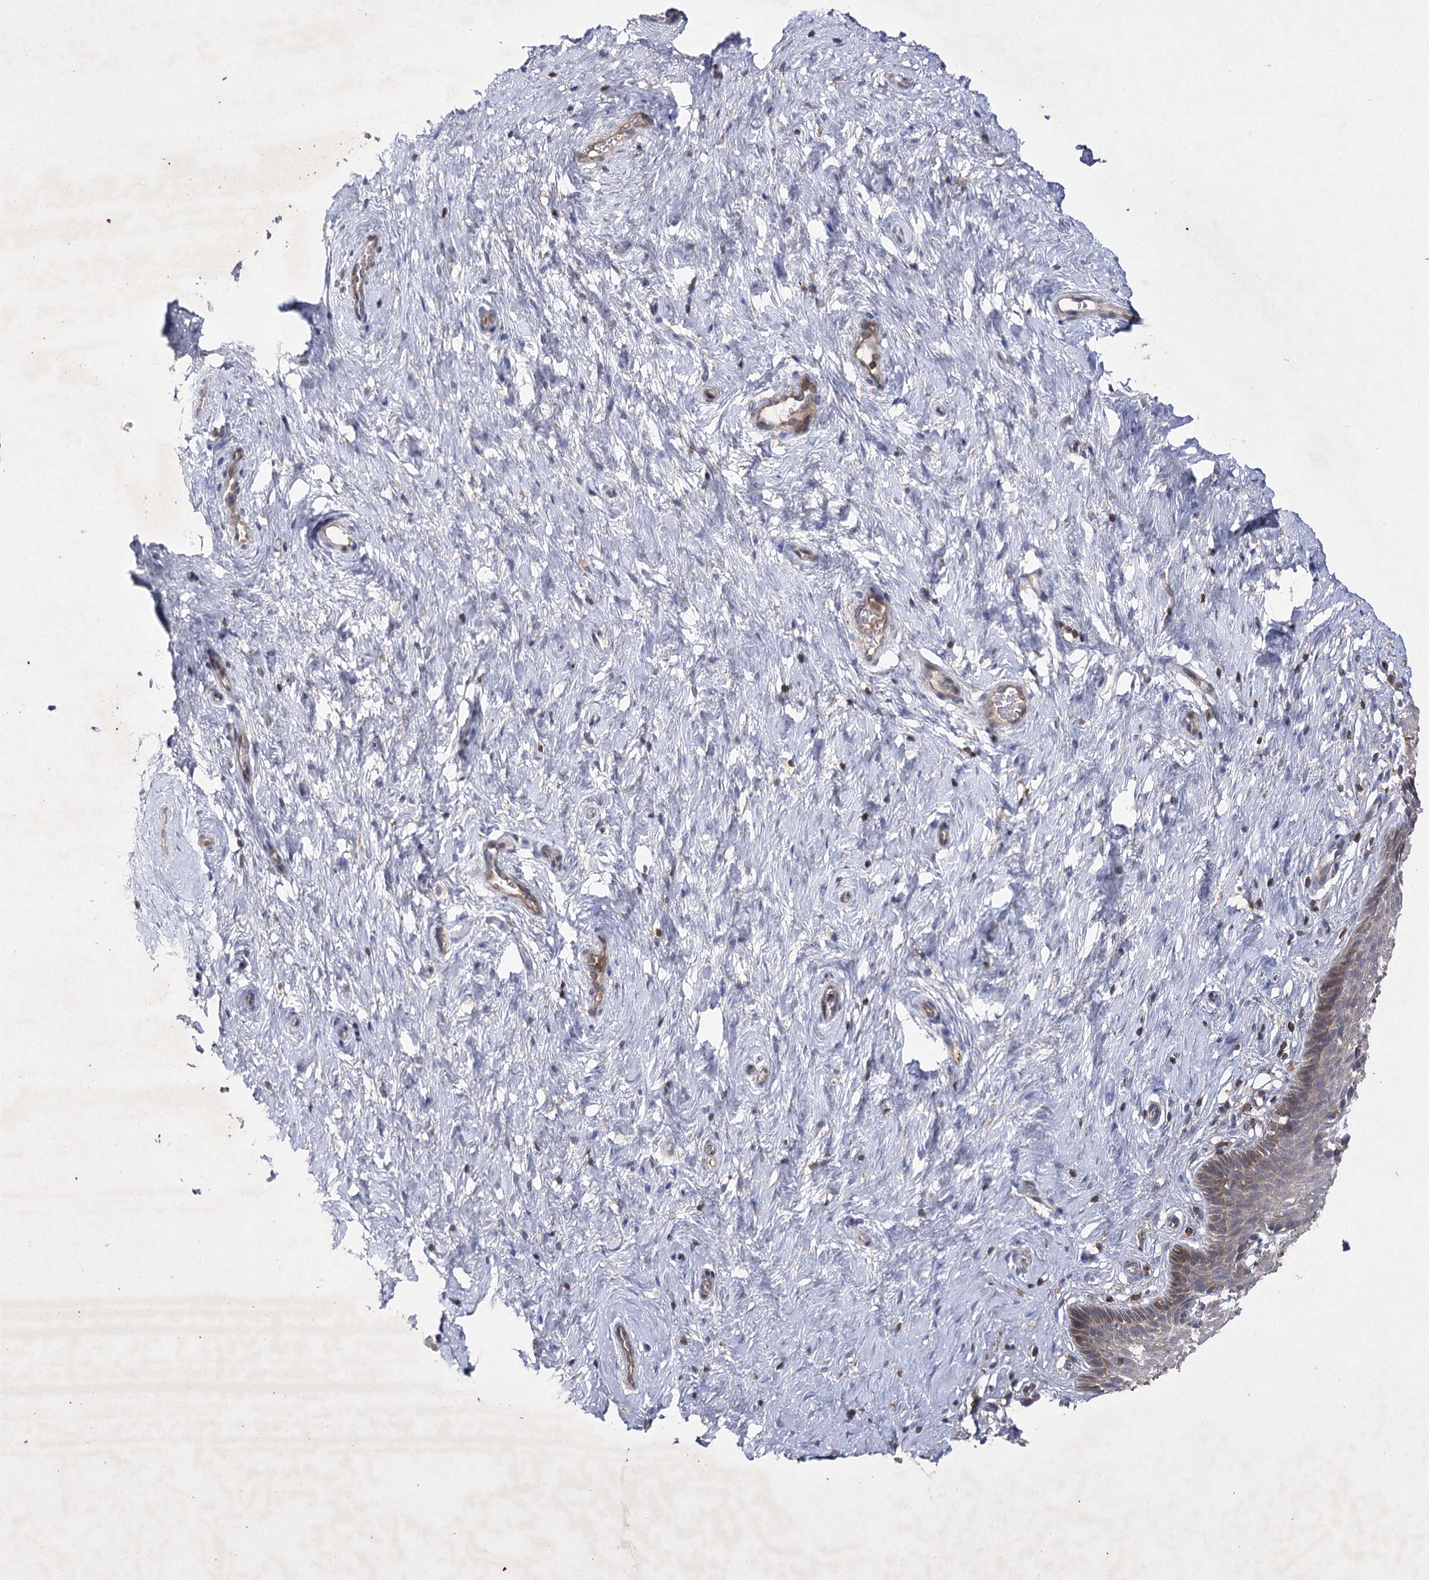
{"staining": {"intensity": "weak", "quantity": "<25%", "location": "cytoplasmic/membranous"}, "tissue": "cervix", "cell_type": "Glandular cells", "image_type": "normal", "snomed": [{"axis": "morphology", "description": "Normal tissue, NOS"}, {"axis": "topography", "description": "Cervix"}], "caption": "Protein analysis of benign cervix reveals no significant positivity in glandular cells. The staining is performed using DAB brown chromogen with nuclei counter-stained in using hematoxylin.", "gene": "BCR", "patient": {"sex": "female", "age": 33}}